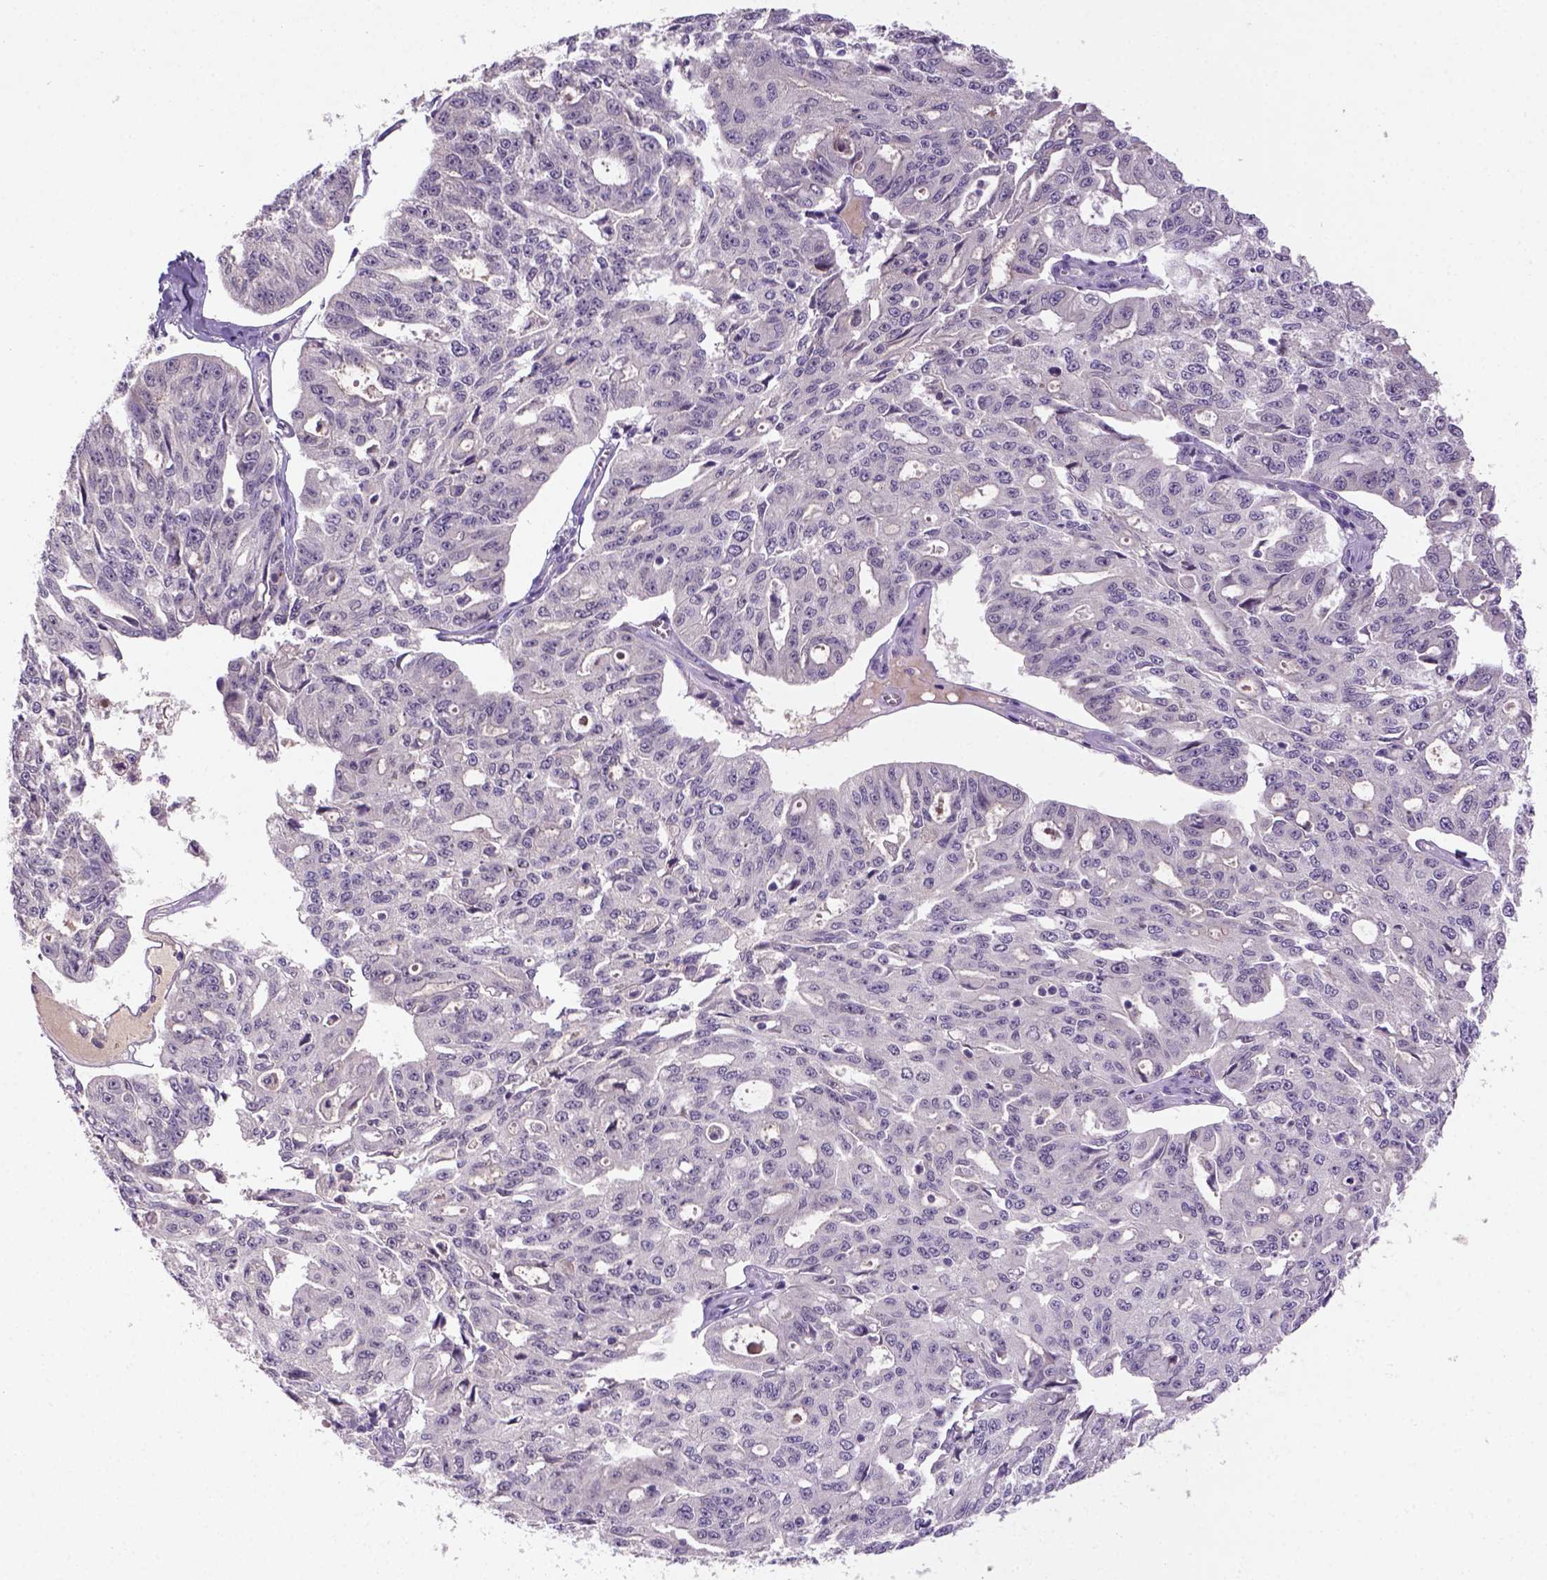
{"staining": {"intensity": "negative", "quantity": "none", "location": "none"}, "tissue": "ovarian cancer", "cell_type": "Tumor cells", "image_type": "cancer", "snomed": [{"axis": "morphology", "description": "Carcinoma, endometroid"}, {"axis": "topography", "description": "Ovary"}], "caption": "Immunohistochemical staining of ovarian cancer shows no significant positivity in tumor cells.", "gene": "NLGN2", "patient": {"sex": "female", "age": 65}}